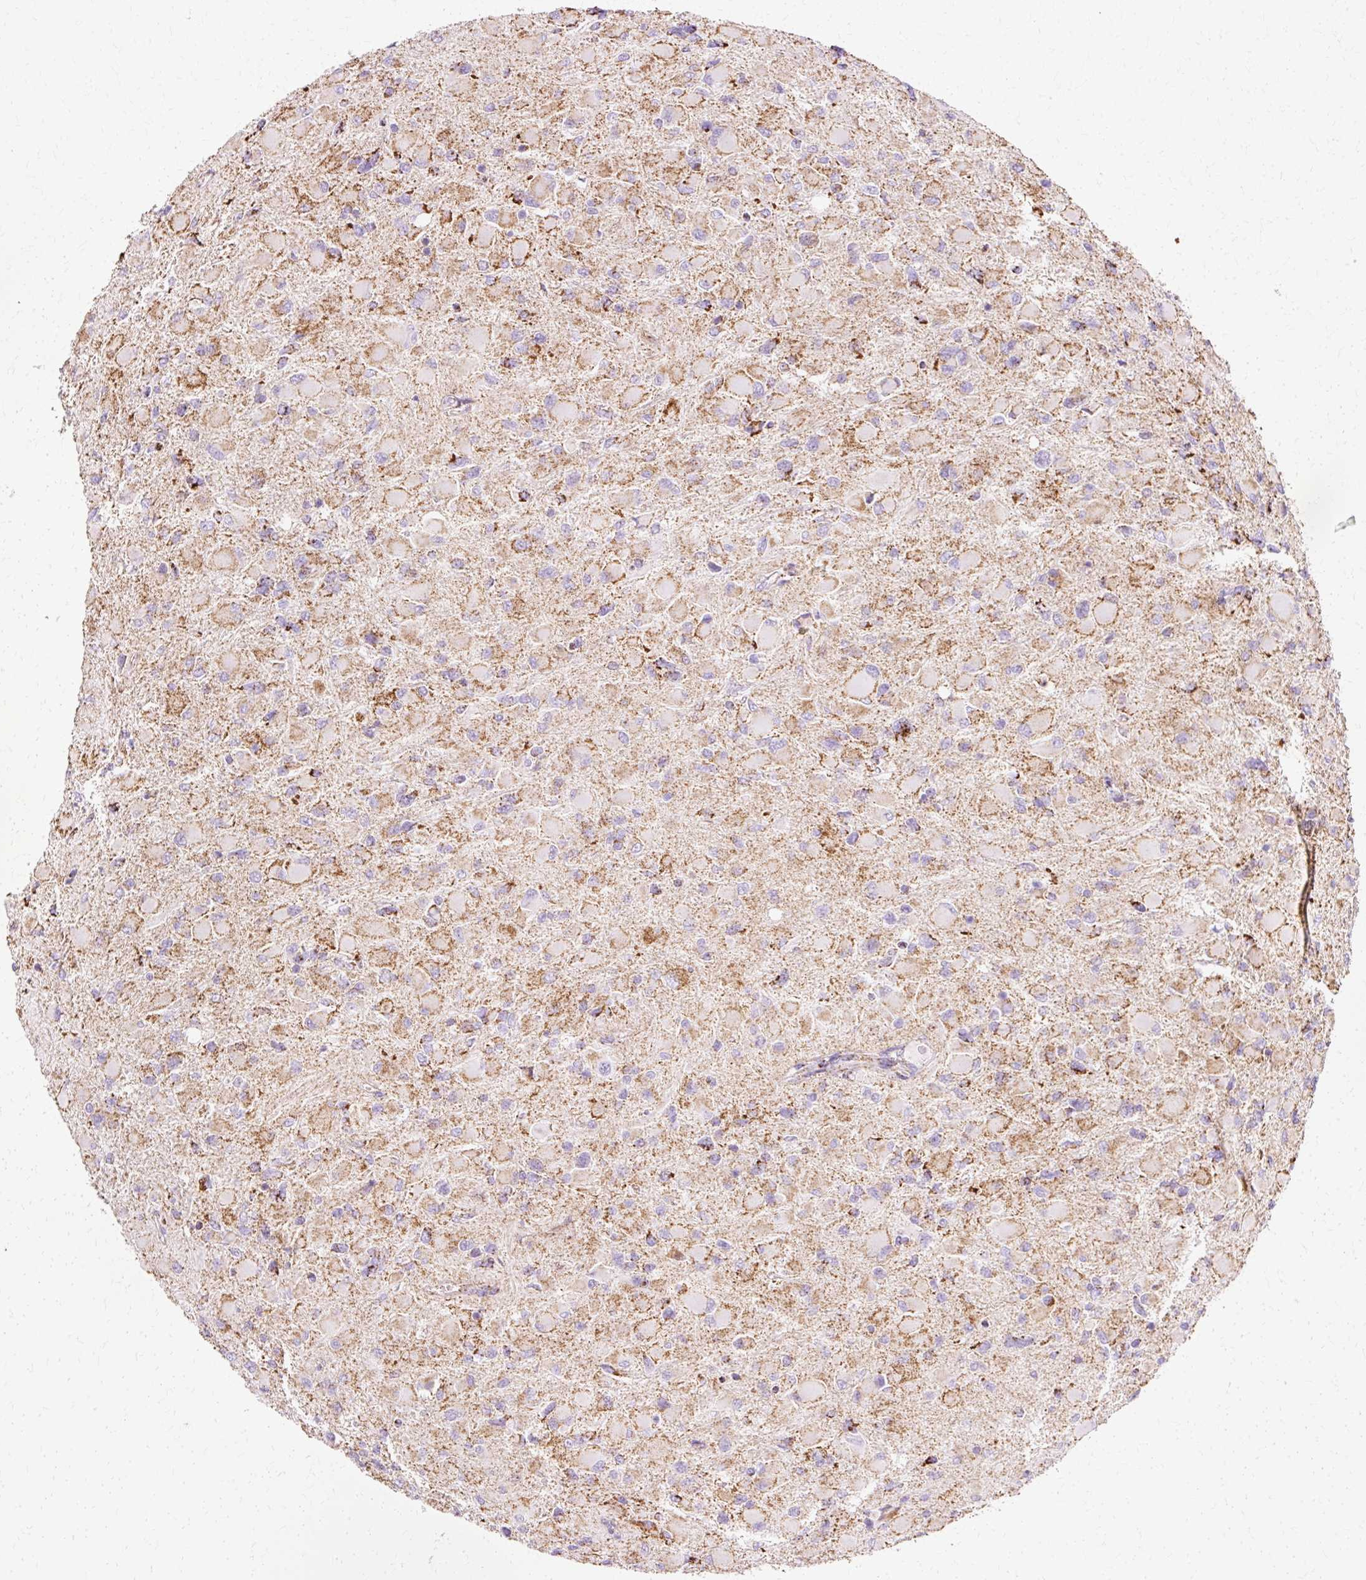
{"staining": {"intensity": "weak", "quantity": "25%-75%", "location": "cytoplasmic/membranous"}, "tissue": "glioma", "cell_type": "Tumor cells", "image_type": "cancer", "snomed": [{"axis": "morphology", "description": "Glioma, malignant, High grade"}, {"axis": "topography", "description": "Cerebral cortex"}], "caption": "DAB (3,3'-diaminobenzidine) immunohistochemical staining of human high-grade glioma (malignant) demonstrates weak cytoplasmic/membranous protein positivity in about 25%-75% of tumor cells.", "gene": "ATP5PO", "patient": {"sex": "female", "age": 36}}